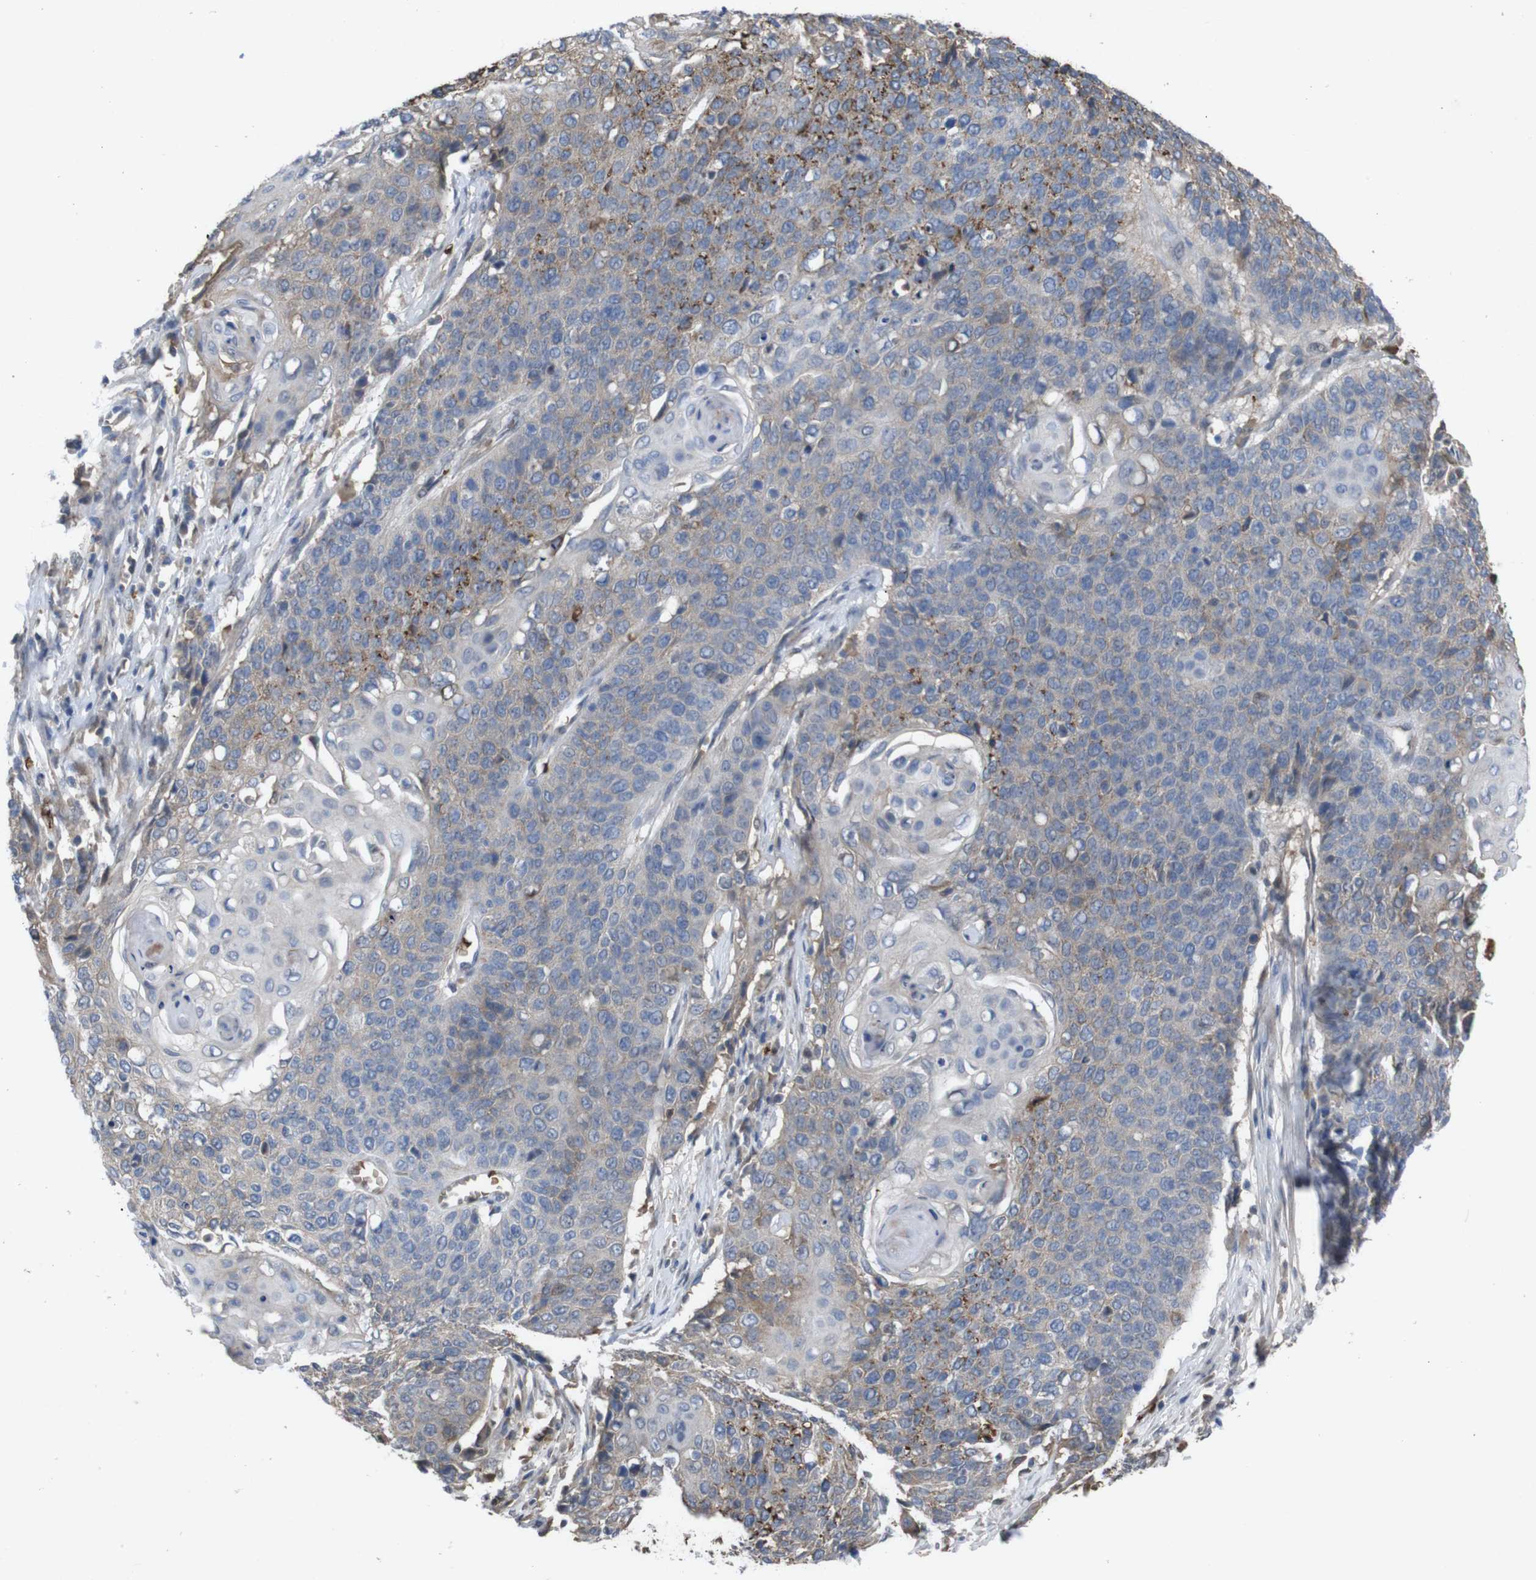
{"staining": {"intensity": "moderate", "quantity": "<25%", "location": "cytoplasmic/membranous"}, "tissue": "cervical cancer", "cell_type": "Tumor cells", "image_type": "cancer", "snomed": [{"axis": "morphology", "description": "Squamous cell carcinoma, NOS"}, {"axis": "topography", "description": "Cervix"}], "caption": "Squamous cell carcinoma (cervical) stained with DAB (3,3'-diaminobenzidine) immunohistochemistry (IHC) demonstrates low levels of moderate cytoplasmic/membranous expression in about <25% of tumor cells.", "gene": "SPTB", "patient": {"sex": "female", "age": 39}}